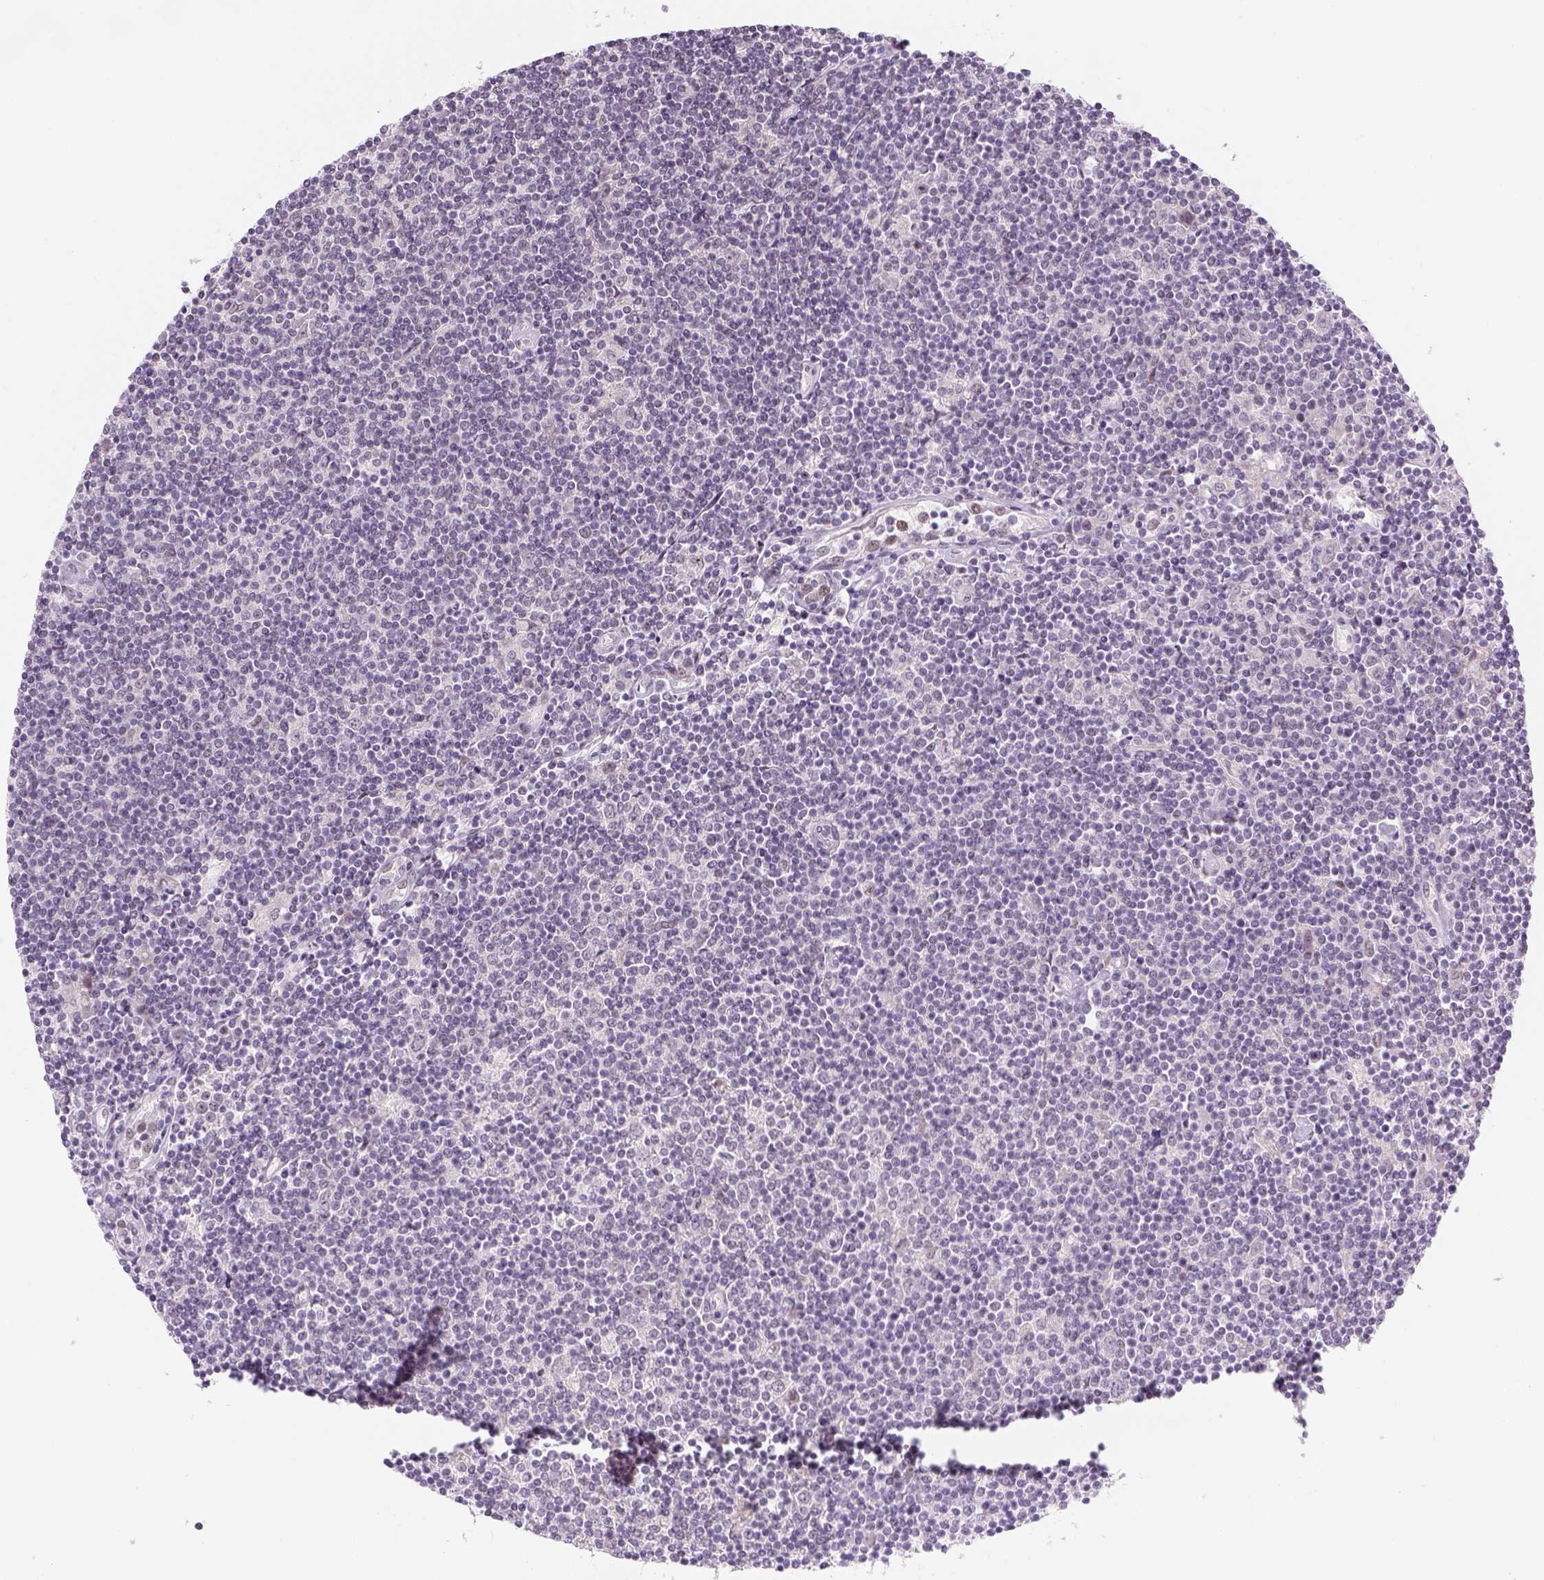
{"staining": {"intensity": "negative", "quantity": "none", "location": "none"}, "tissue": "lymphoma", "cell_type": "Tumor cells", "image_type": "cancer", "snomed": [{"axis": "morphology", "description": "Hodgkin's disease, NOS"}, {"axis": "topography", "description": "Lymph node"}], "caption": "DAB immunohistochemical staining of human Hodgkin's disease reveals no significant positivity in tumor cells.", "gene": "MAGEB3", "patient": {"sex": "male", "age": 40}}